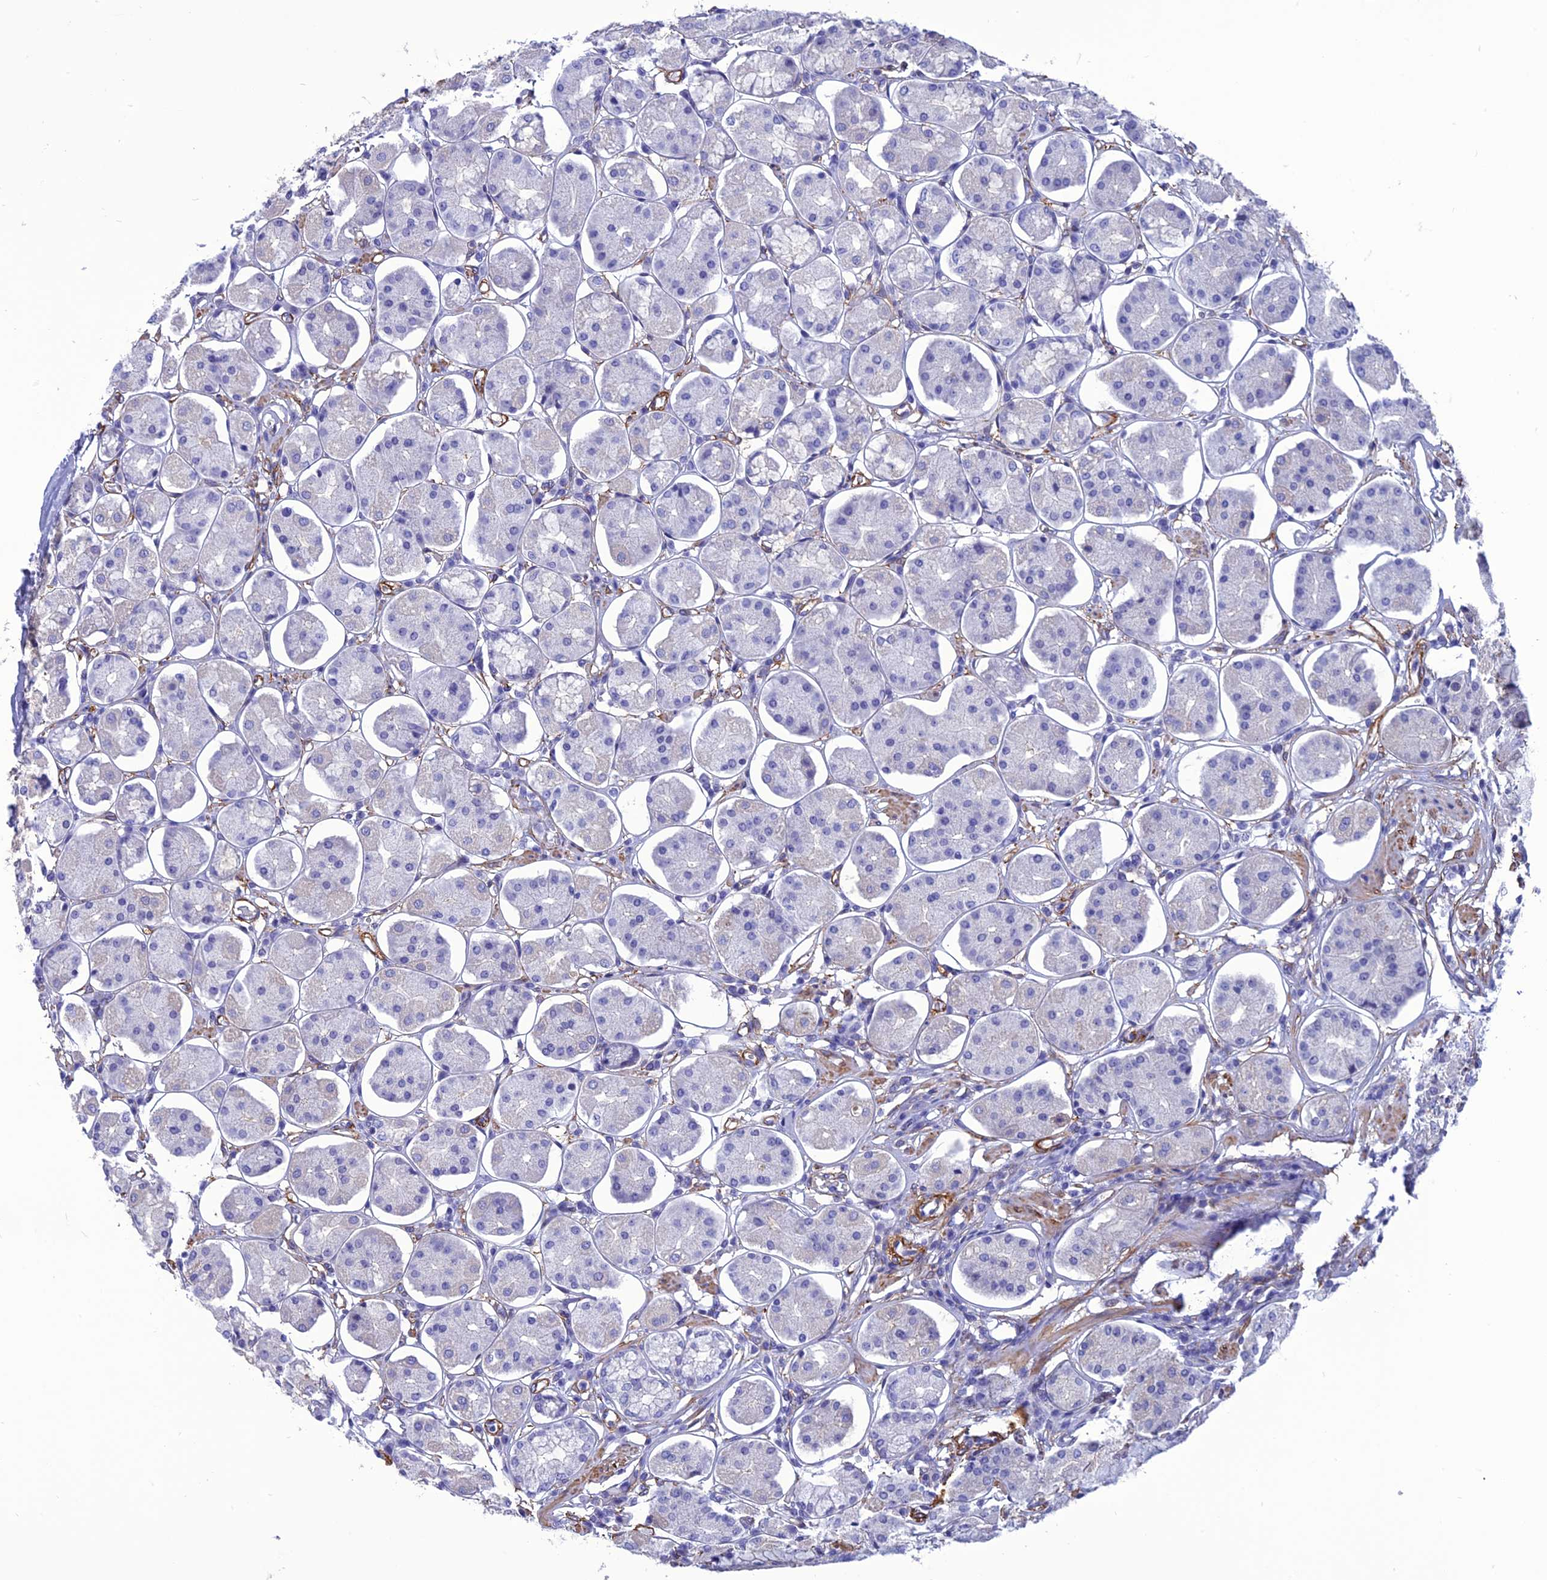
{"staining": {"intensity": "weak", "quantity": "<25%", "location": "cytoplasmic/membranous"}, "tissue": "stomach", "cell_type": "Glandular cells", "image_type": "normal", "snomed": [{"axis": "morphology", "description": "Normal tissue, NOS"}, {"axis": "topography", "description": "Stomach, lower"}], "caption": "This is an IHC photomicrograph of benign stomach. There is no staining in glandular cells.", "gene": "NKD1", "patient": {"sex": "female", "age": 56}}